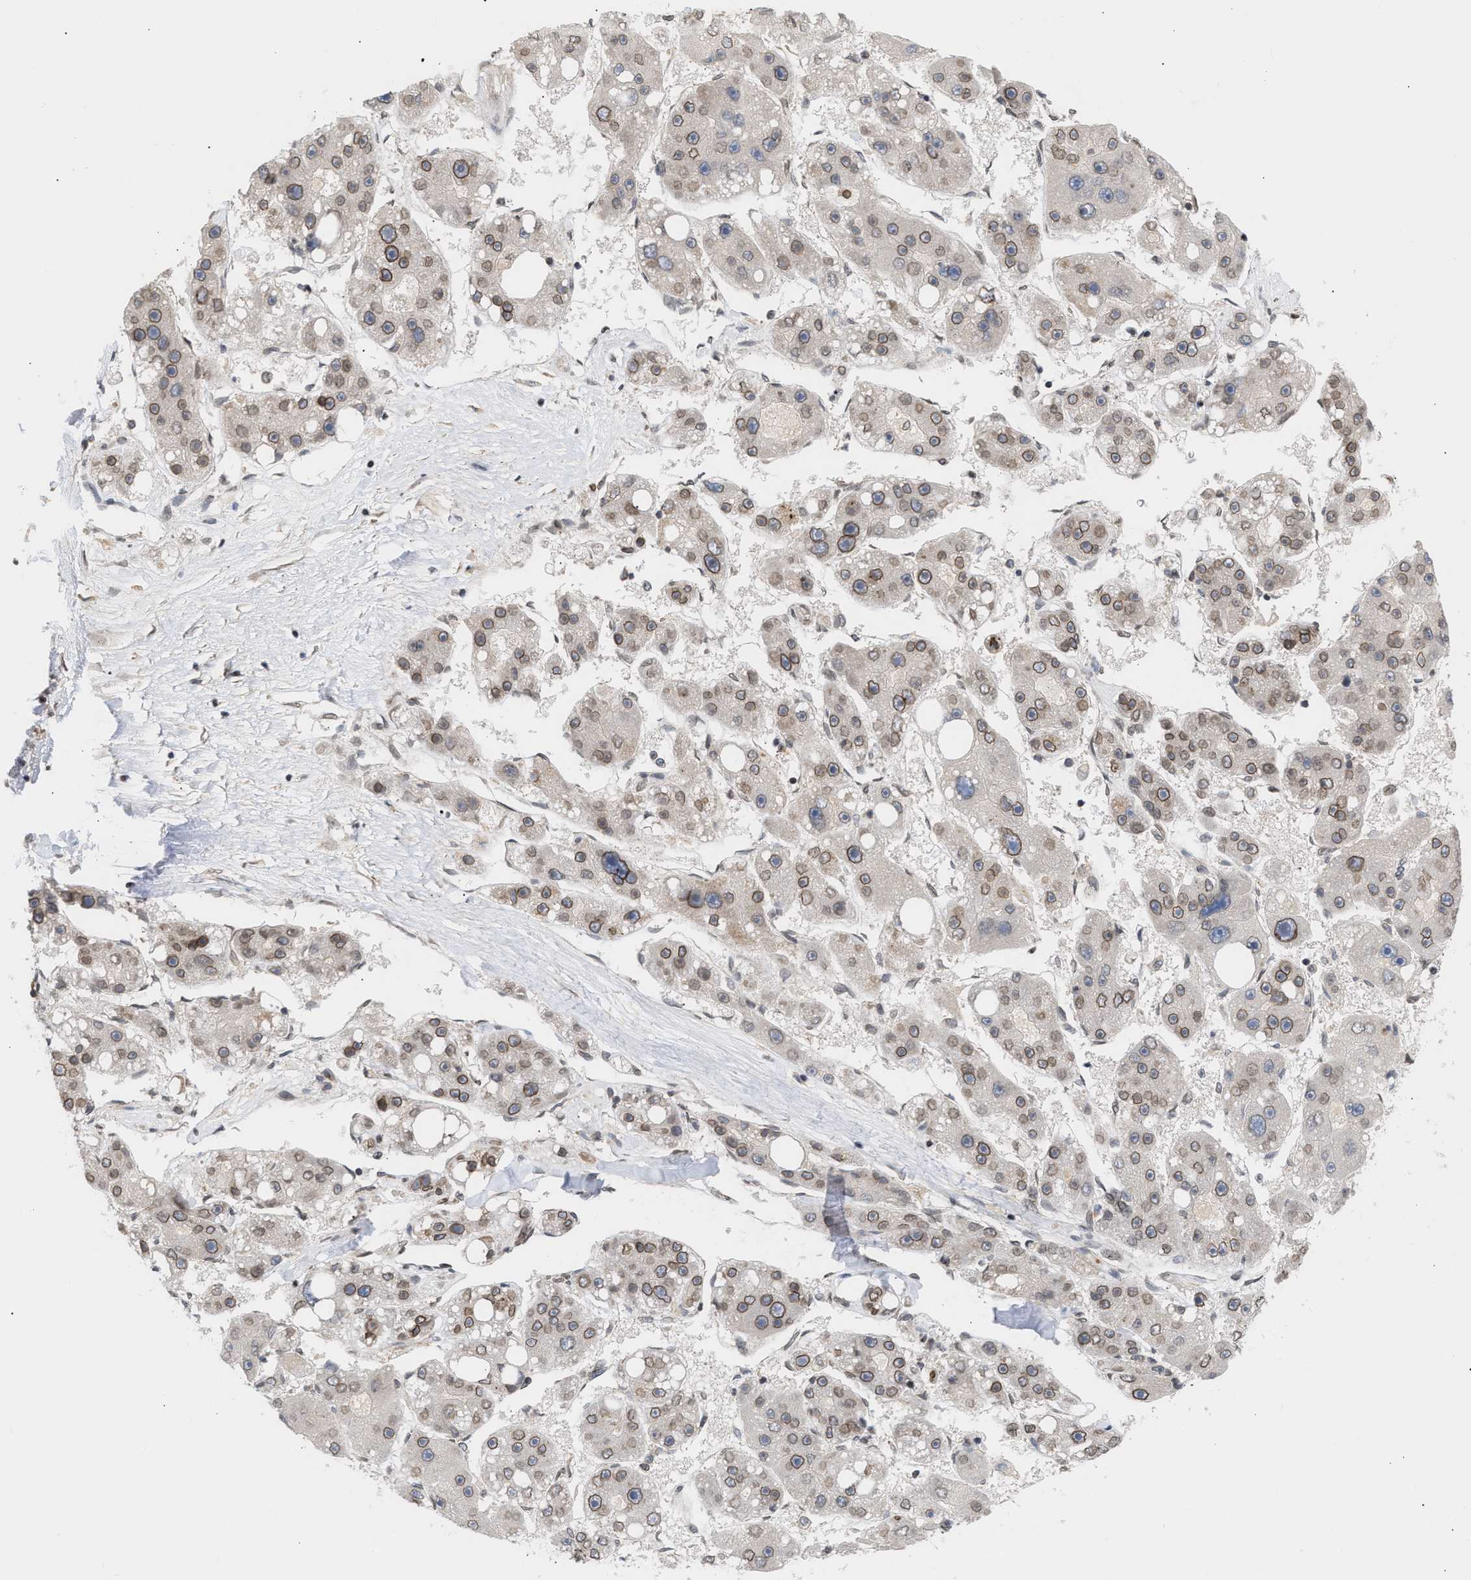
{"staining": {"intensity": "moderate", "quantity": ">75%", "location": "cytoplasmic/membranous,nuclear"}, "tissue": "liver cancer", "cell_type": "Tumor cells", "image_type": "cancer", "snomed": [{"axis": "morphology", "description": "Carcinoma, Hepatocellular, NOS"}, {"axis": "topography", "description": "Liver"}], "caption": "A photomicrograph of liver cancer (hepatocellular carcinoma) stained for a protein displays moderate cytoplasmic/membranous and nuclear brown staining in tumor cells.", "gene": "NUP62", "patient": {"sex": "female", "age": 61}}